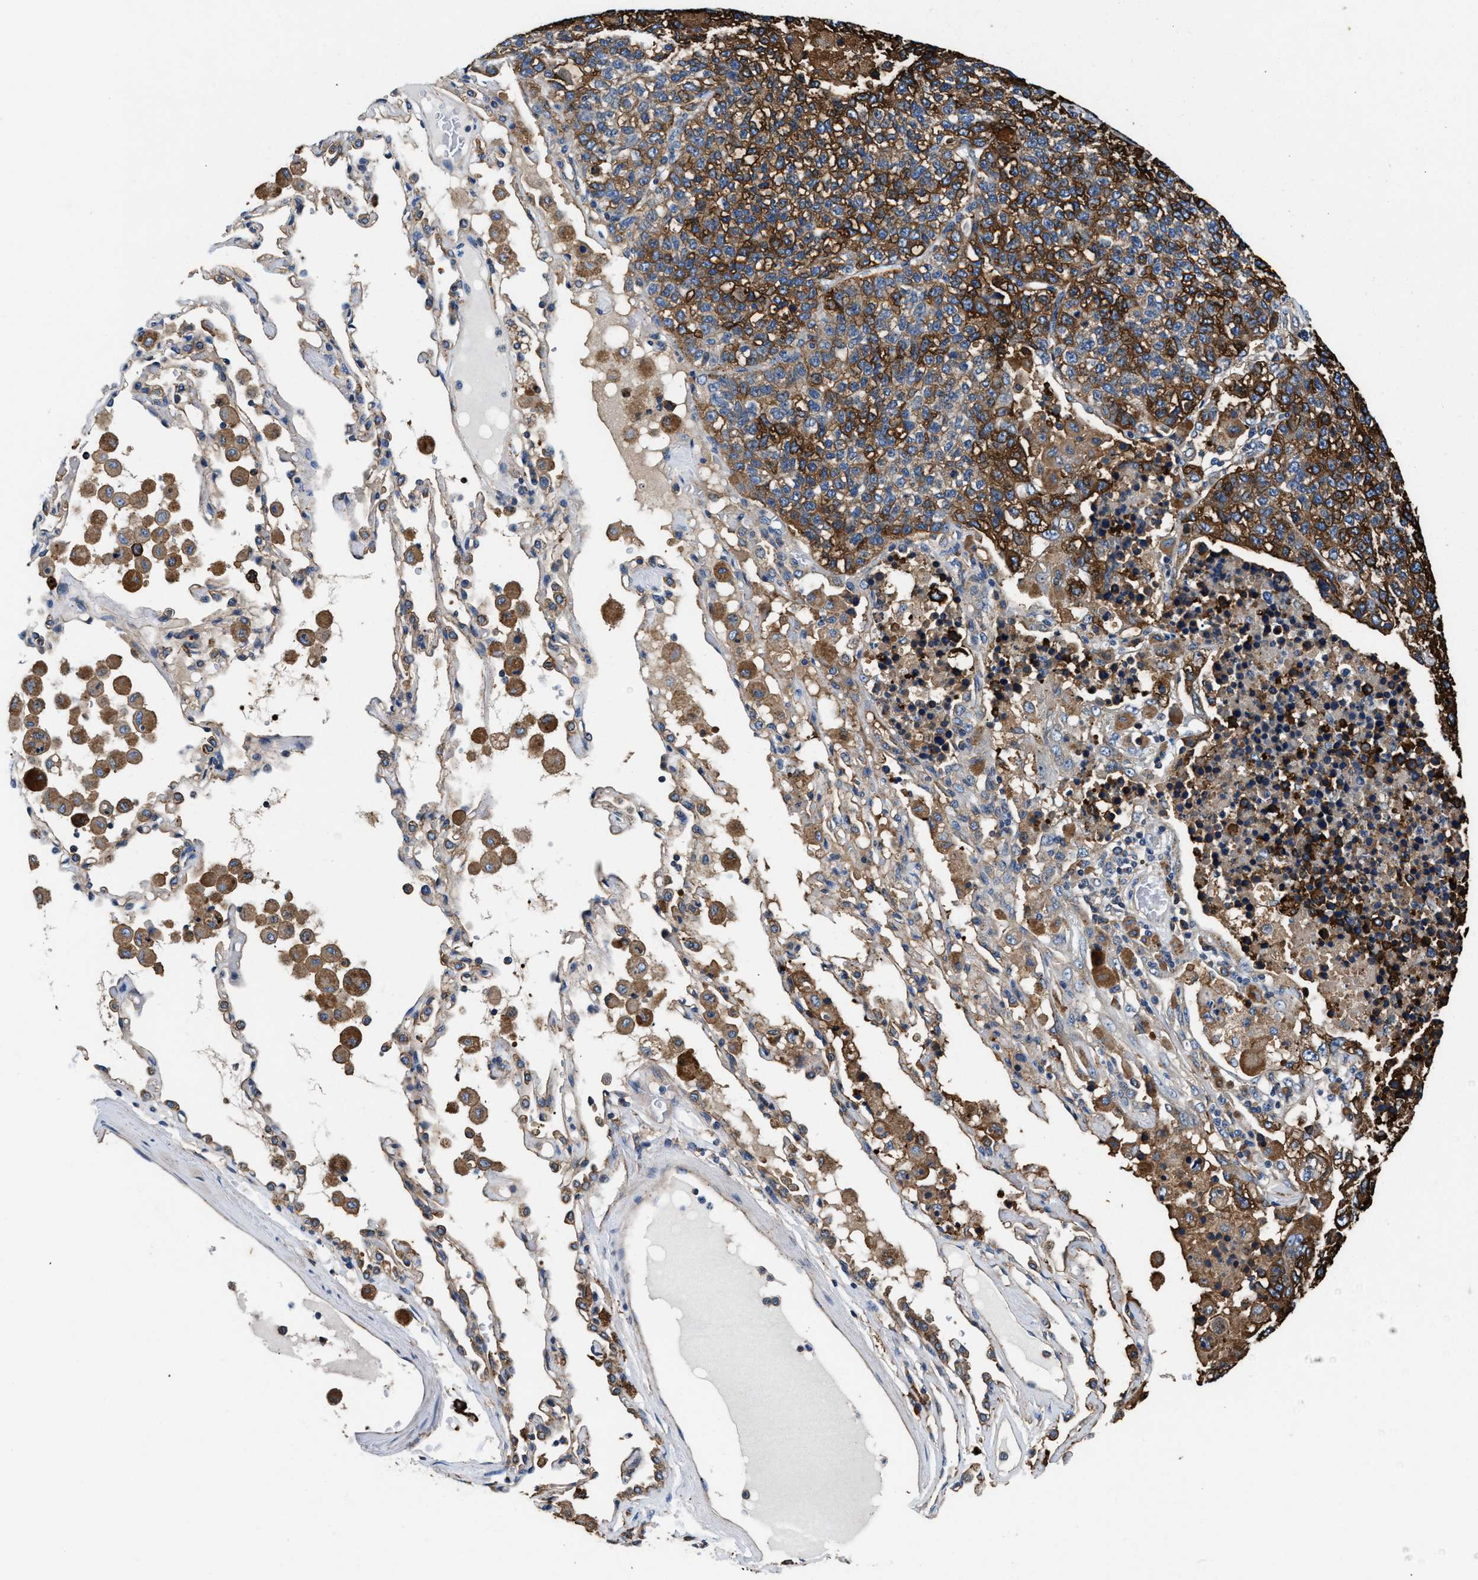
{"staining": {"intensity": "strong", "quantity": ">75%", "location": "cytoplasmic/membranous"}, "tissue": "lung cancer", "cell_type": "Tumor cells", "image_type": "cancer", "snomed": [{"axis": "morphology", "description": "Adenocarcinoma, NOS"}, {"axis": "topography", "description": "Lung"}], "caption": "Brown immunohistochemical staining in human adenocarcinoma (lung) exhibits strong cytoplasmic/membranous staining in about >75% of tumor cells. The protein of interest is shown in brown color, while the nuclei are stained blue.", "gene": "PPP1R9B", "patient": {"sex": "male", "age": 49}}